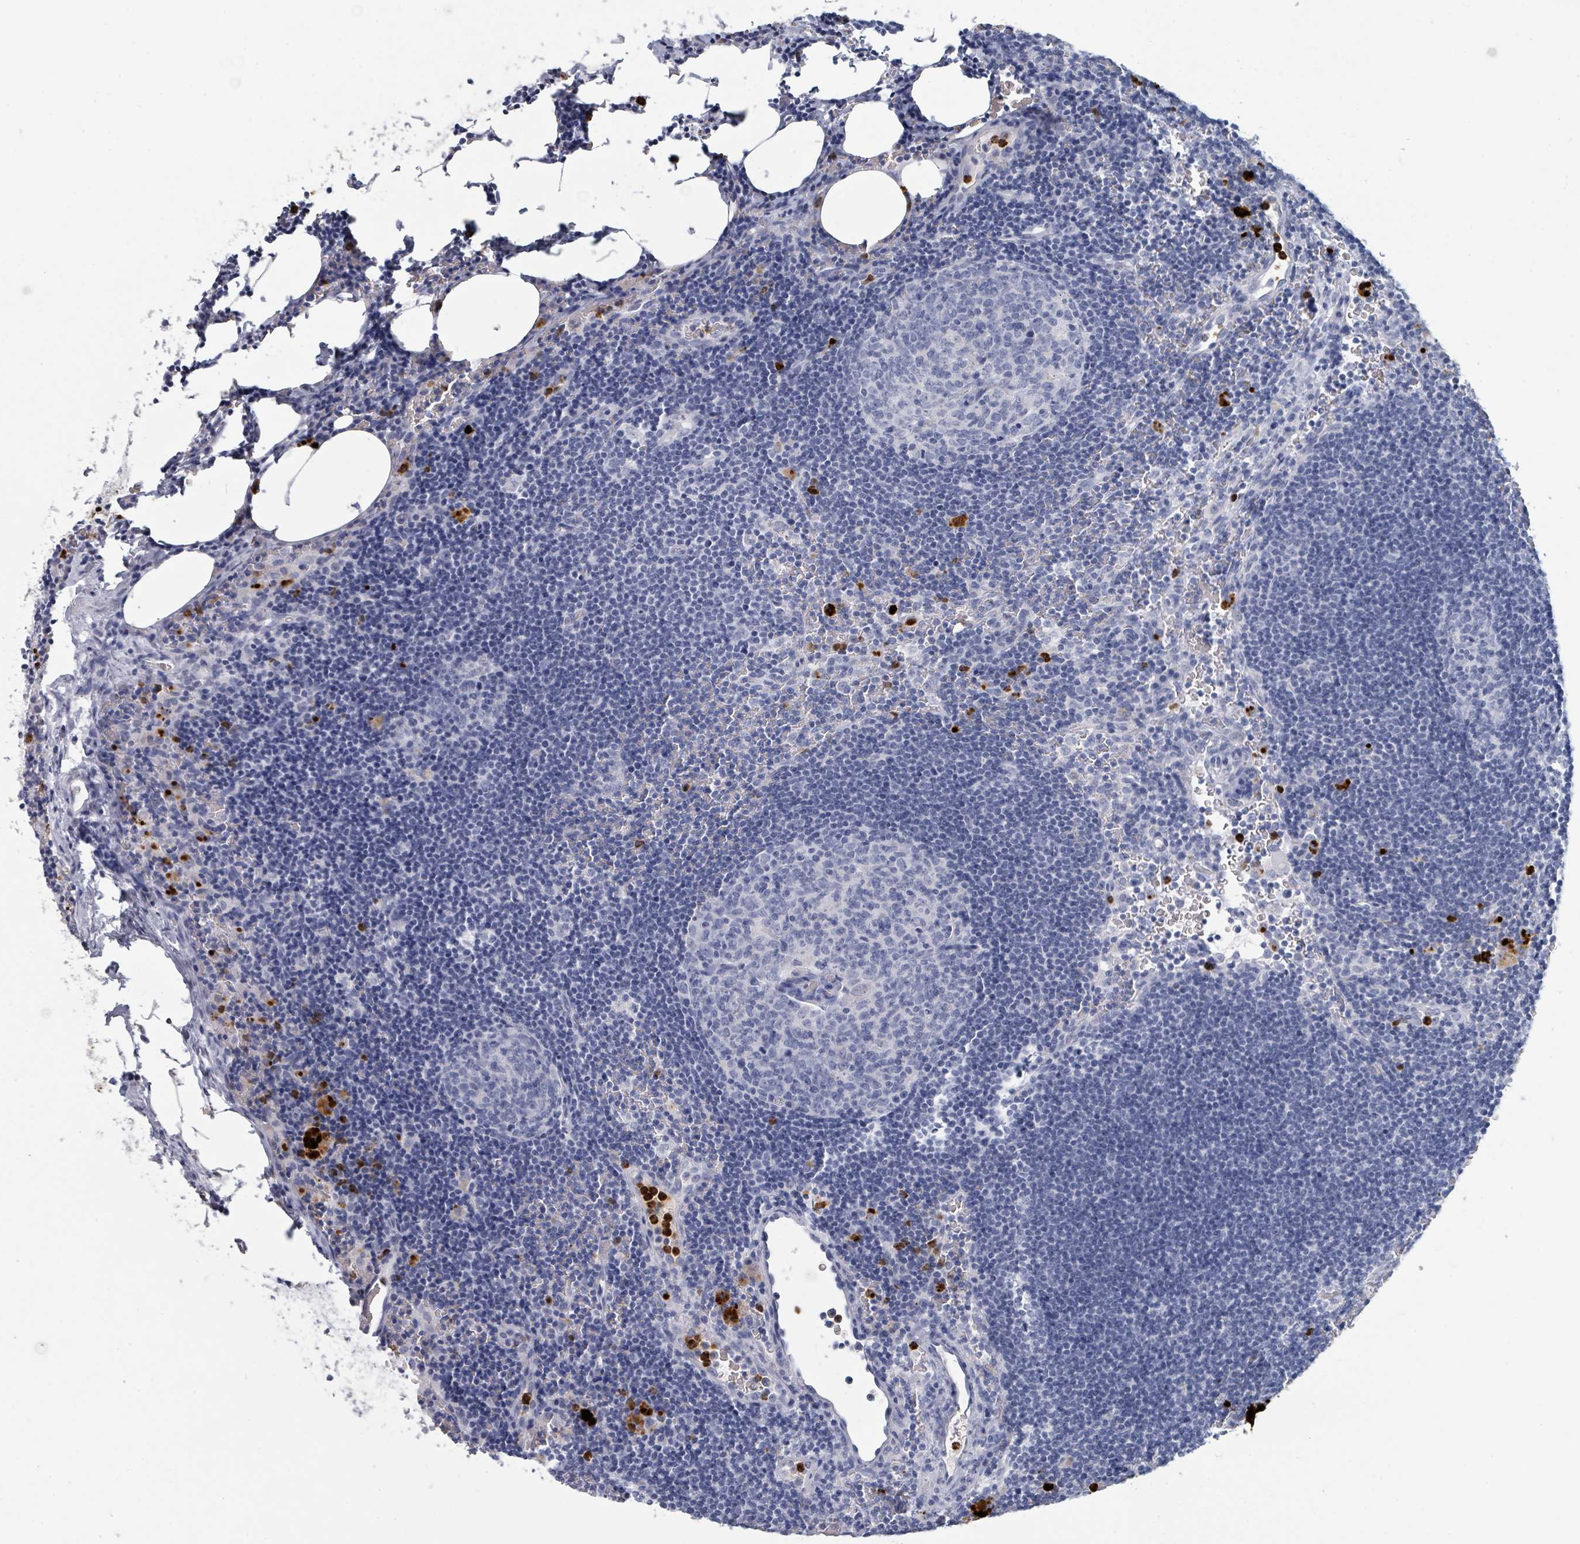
{"staining": {"intensity": "negative", "quantity": "none", "location": "none"}, "tissue": "lymph node", "cell_type": "Germinal center cells", "image_type": "normal", "snomed": [{"axis": "morphology", "description": "Normal tissue, NOS"}, {"axis": "topography", "description": "Lymph node"}], "caption": "DAB immunohistochemical staining of unremarkable lymph node shows no significant staining in germinal center cells.", "gene": "DEFA4", "patient": {"sex": "male", "age": 62}}